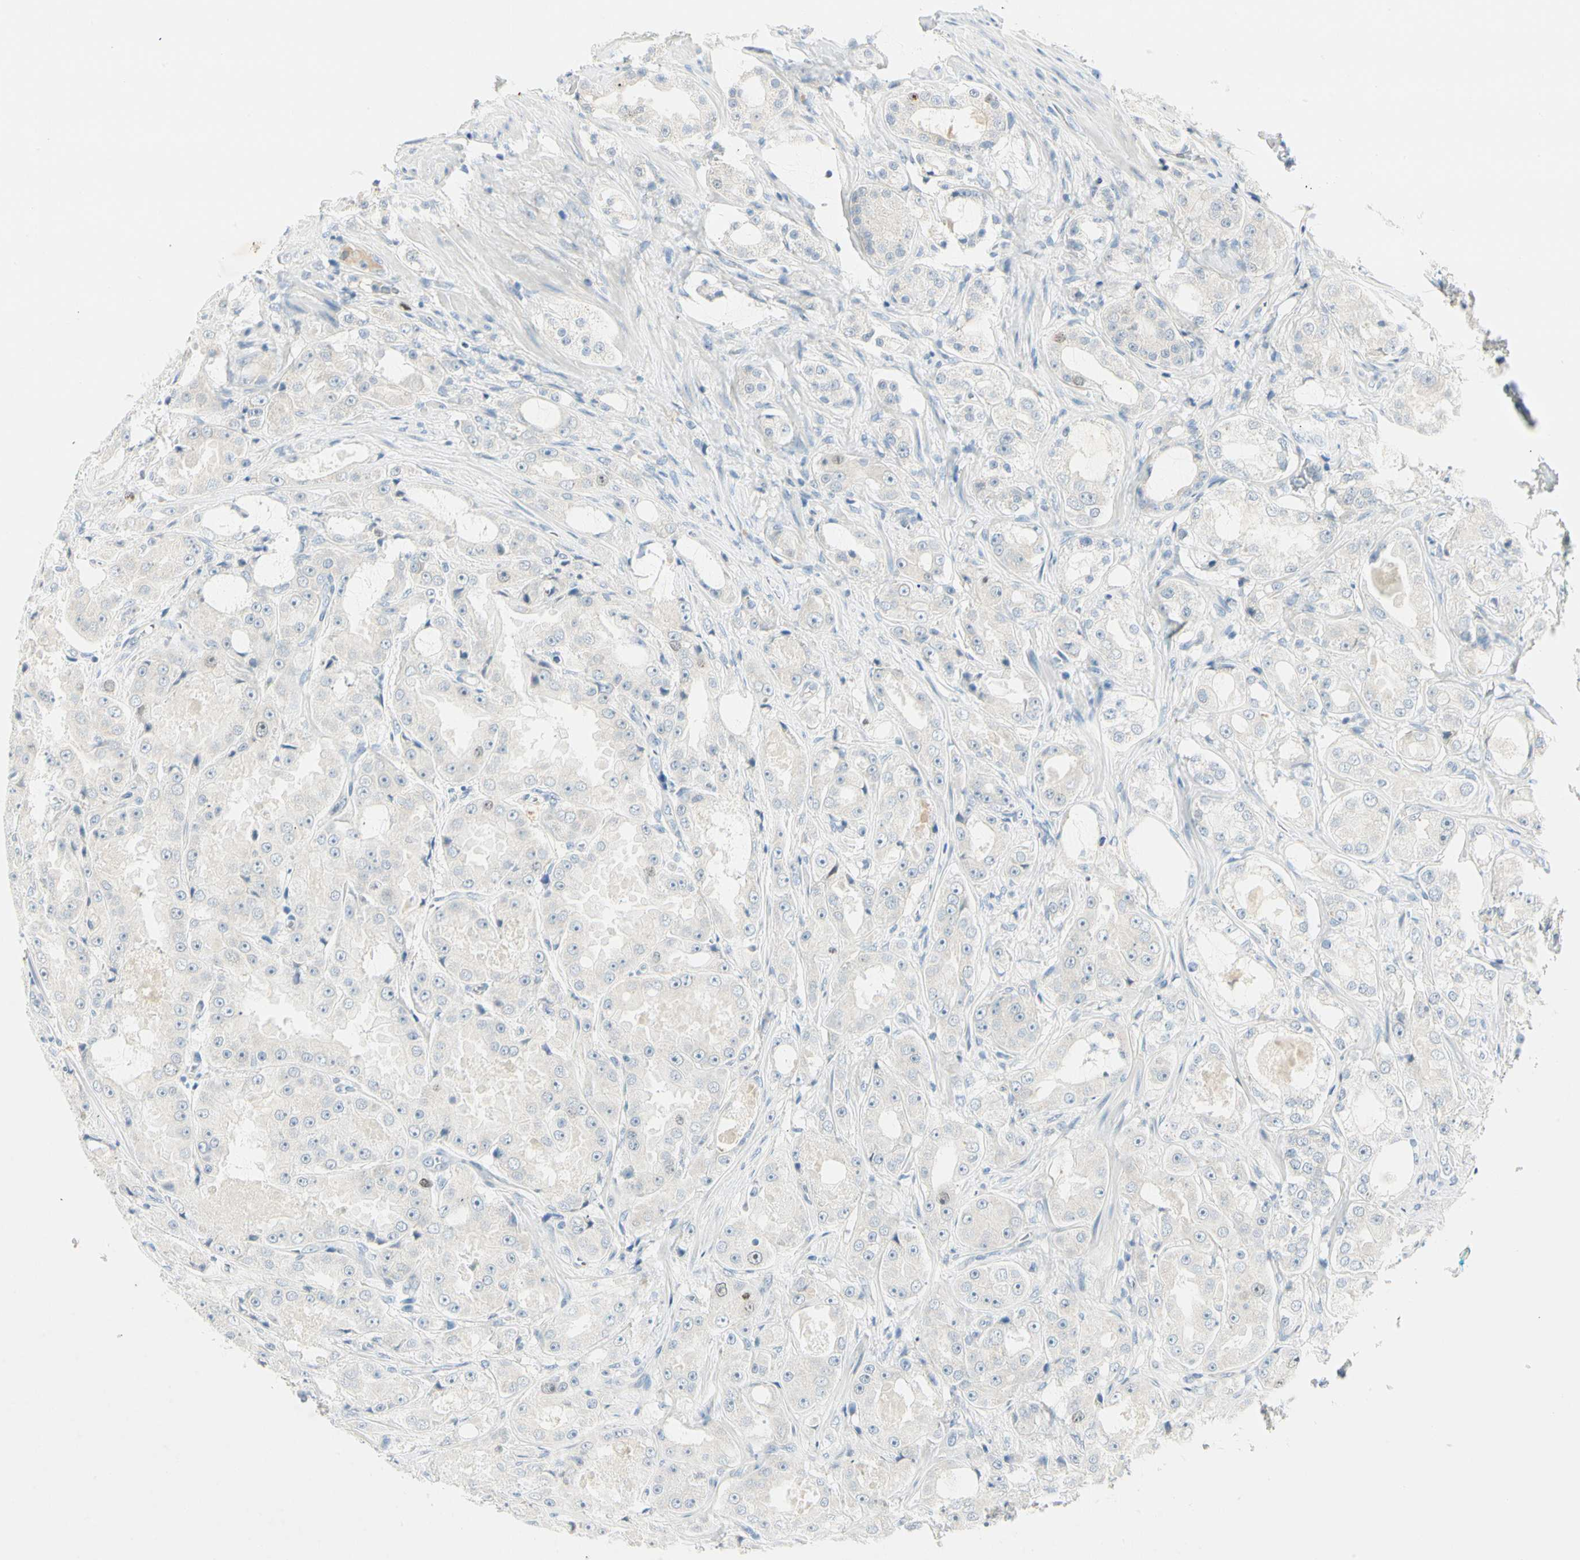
{"staining": {"intensity": "negative", "quantity": "none", "location": "none"}, "tissue": "prostate cancer", "cell_type": "Tumor cells", "image_type": "cancer", "snomed": [{"axis": "morphology", "description": "Adenocarcinoma, High grade"}, {"axis": "topography", "description": "Prostate"}], "caption": "A histopathology image of human high-grade adenocarcinoma (prostate) is negative for staining in tumor cells.", "gene": "PITX1", "patient": {"sex": "male", "age": 73}}